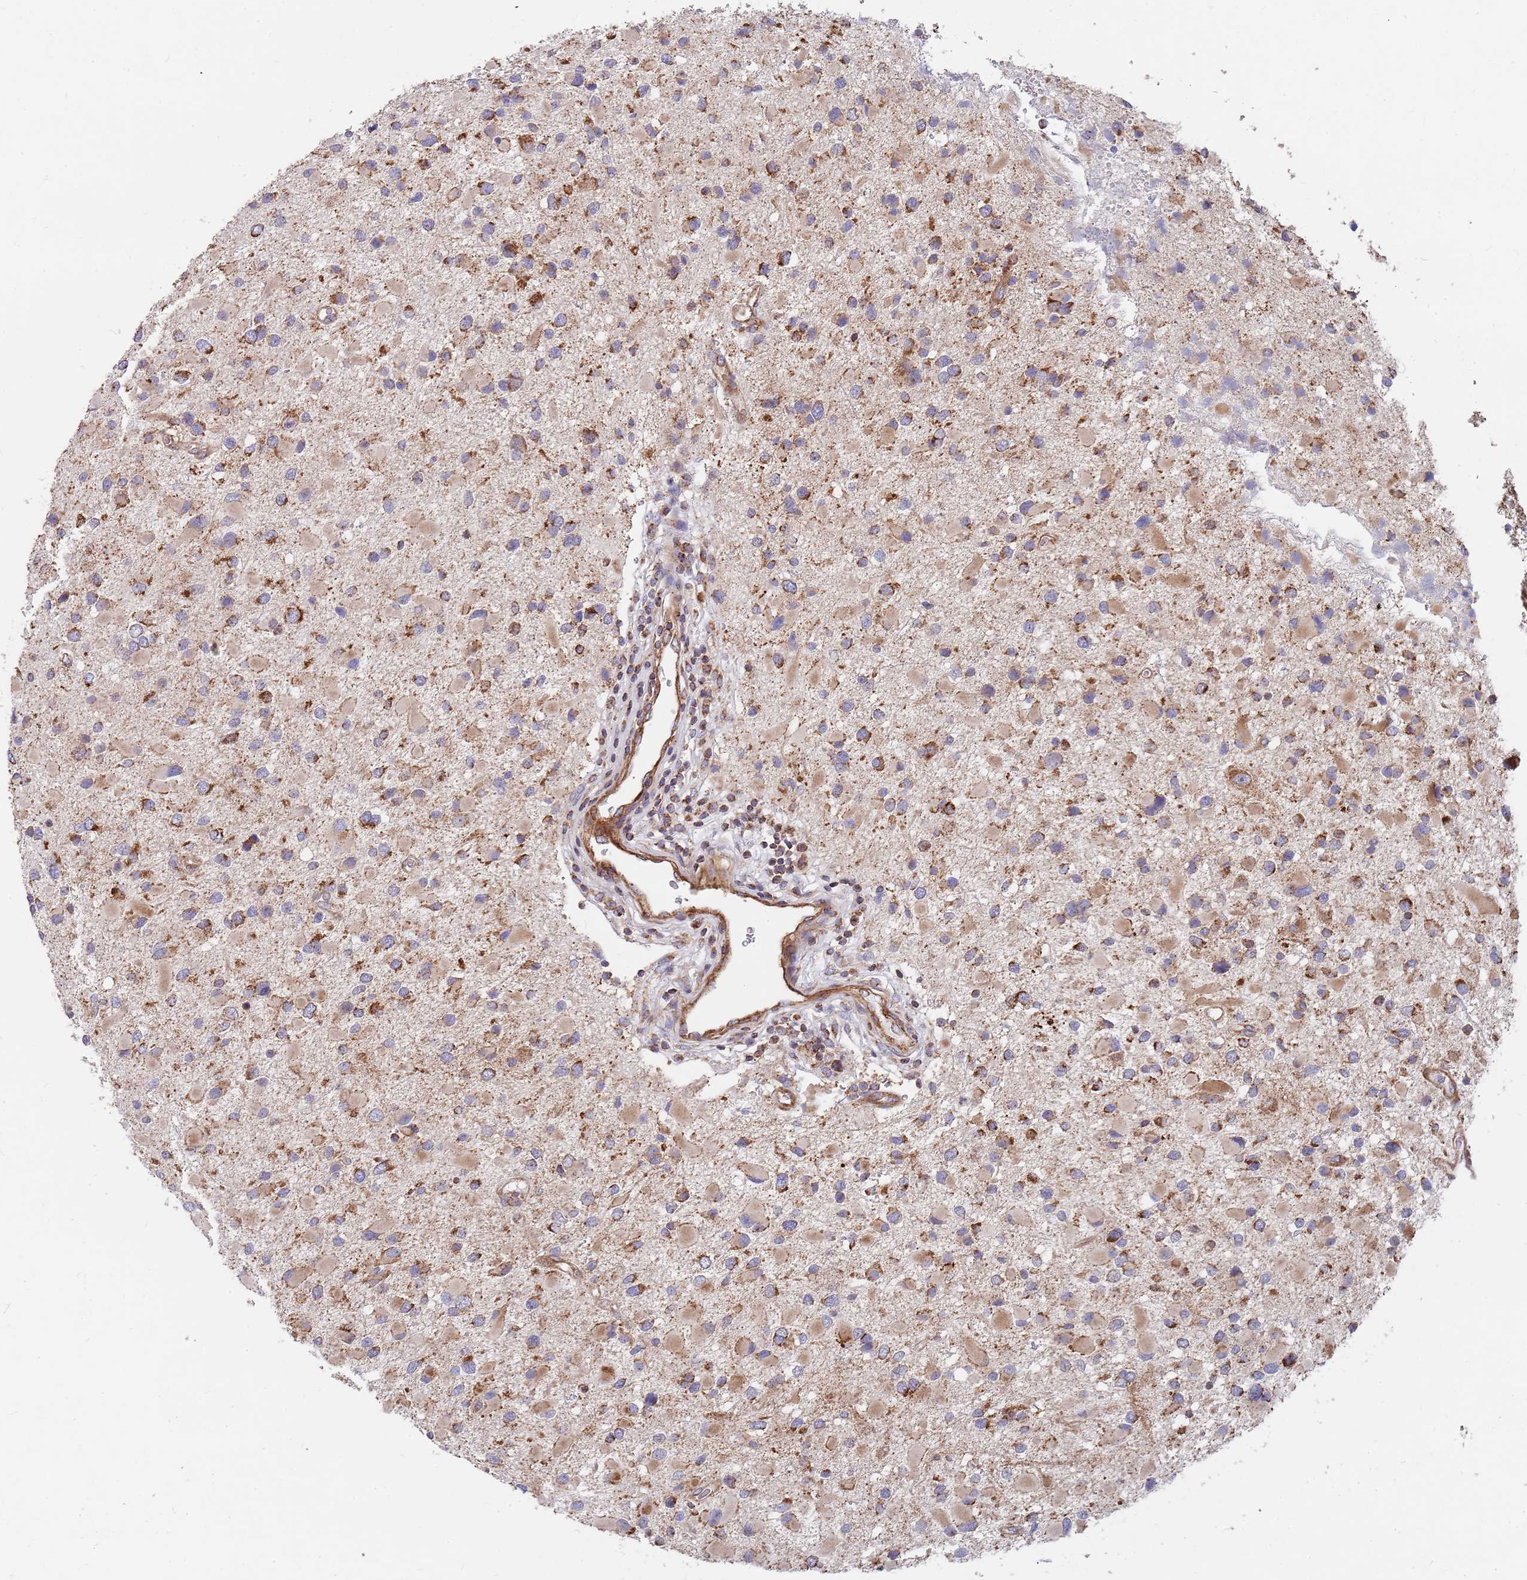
{"staining": {"intensity": "moderate", "quantity": ">75%", "location": "cytoplasmic/membranous"}, "tissue": "glioma", "cell_type": "Tumor cells", "image_type": "cancer", "snomed": [{"axis": "morphology", "description": "Glioma, malignant, Low grade"}, {"axis": "topography", "description": "Brain"}], "caption": "Immunohistochemical staining of malignant glioma (low-grade) displays medium levels of moderate cytoplasmic/membranous positivity in approximately >75% of tumor cells. The staining is performed using DAB brown chromogen to label protein expression. The nuclei are counter-stained blue using hematoxylin.", "gene": "WDFY3", "patient": {"sex": "female", "age": 32}}